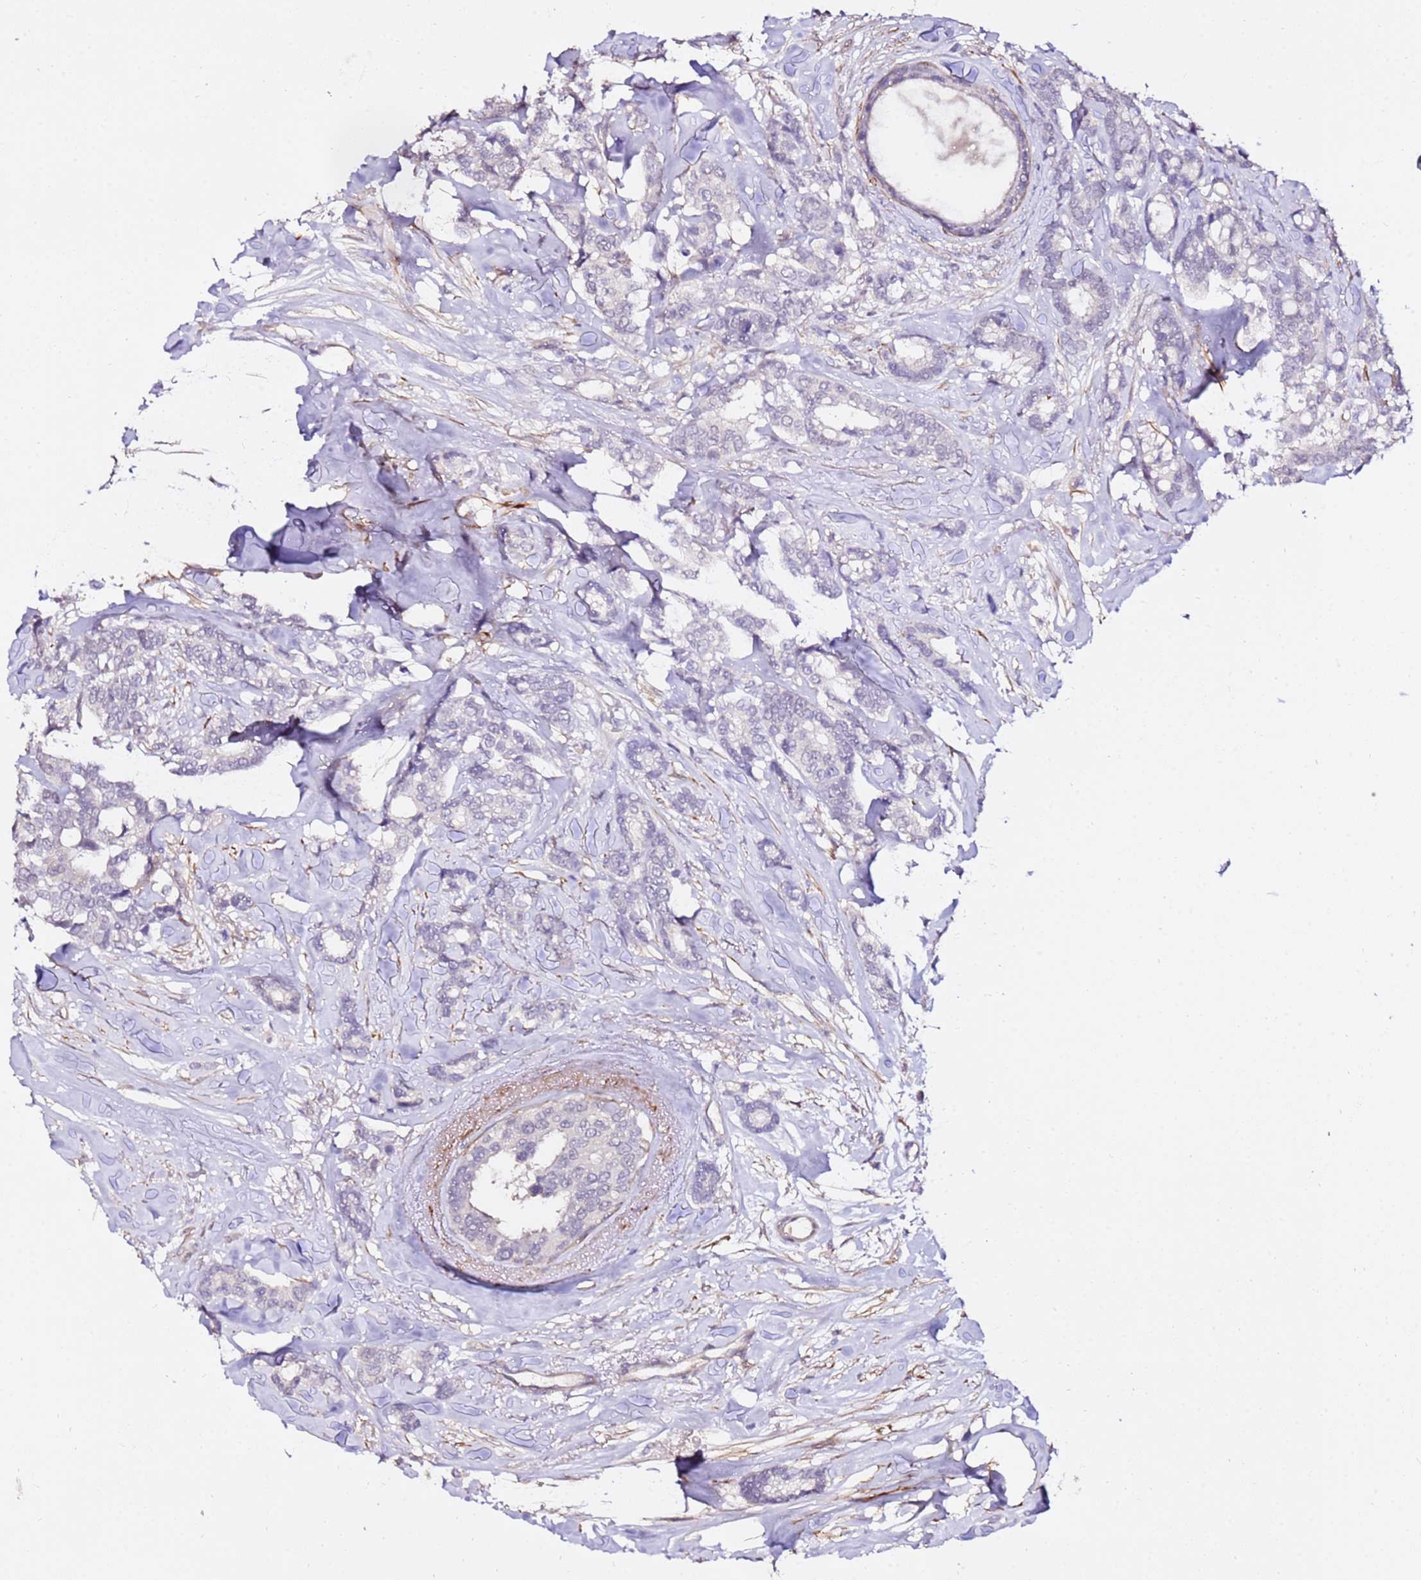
{"staining": {"intensity": "negative", "quantity": "none", "location": "none"}, "tissue": "breast cancer", "cell_type": "Tumor cells", "image_type": "cancer", "snomed": [{"axis": "morphology", "description": "Duct carcinoma"}, {"axis": "topography", "description": "Breast"}], "caption": "DAB (3,3'-diaminobenzidine) immunohistochemical staining of human infiltrating ductal carcinoma (breast) shows no significant expression in tumor cells.", "gene": "ART5", "patient": {"sex": "female", "age": 87}}